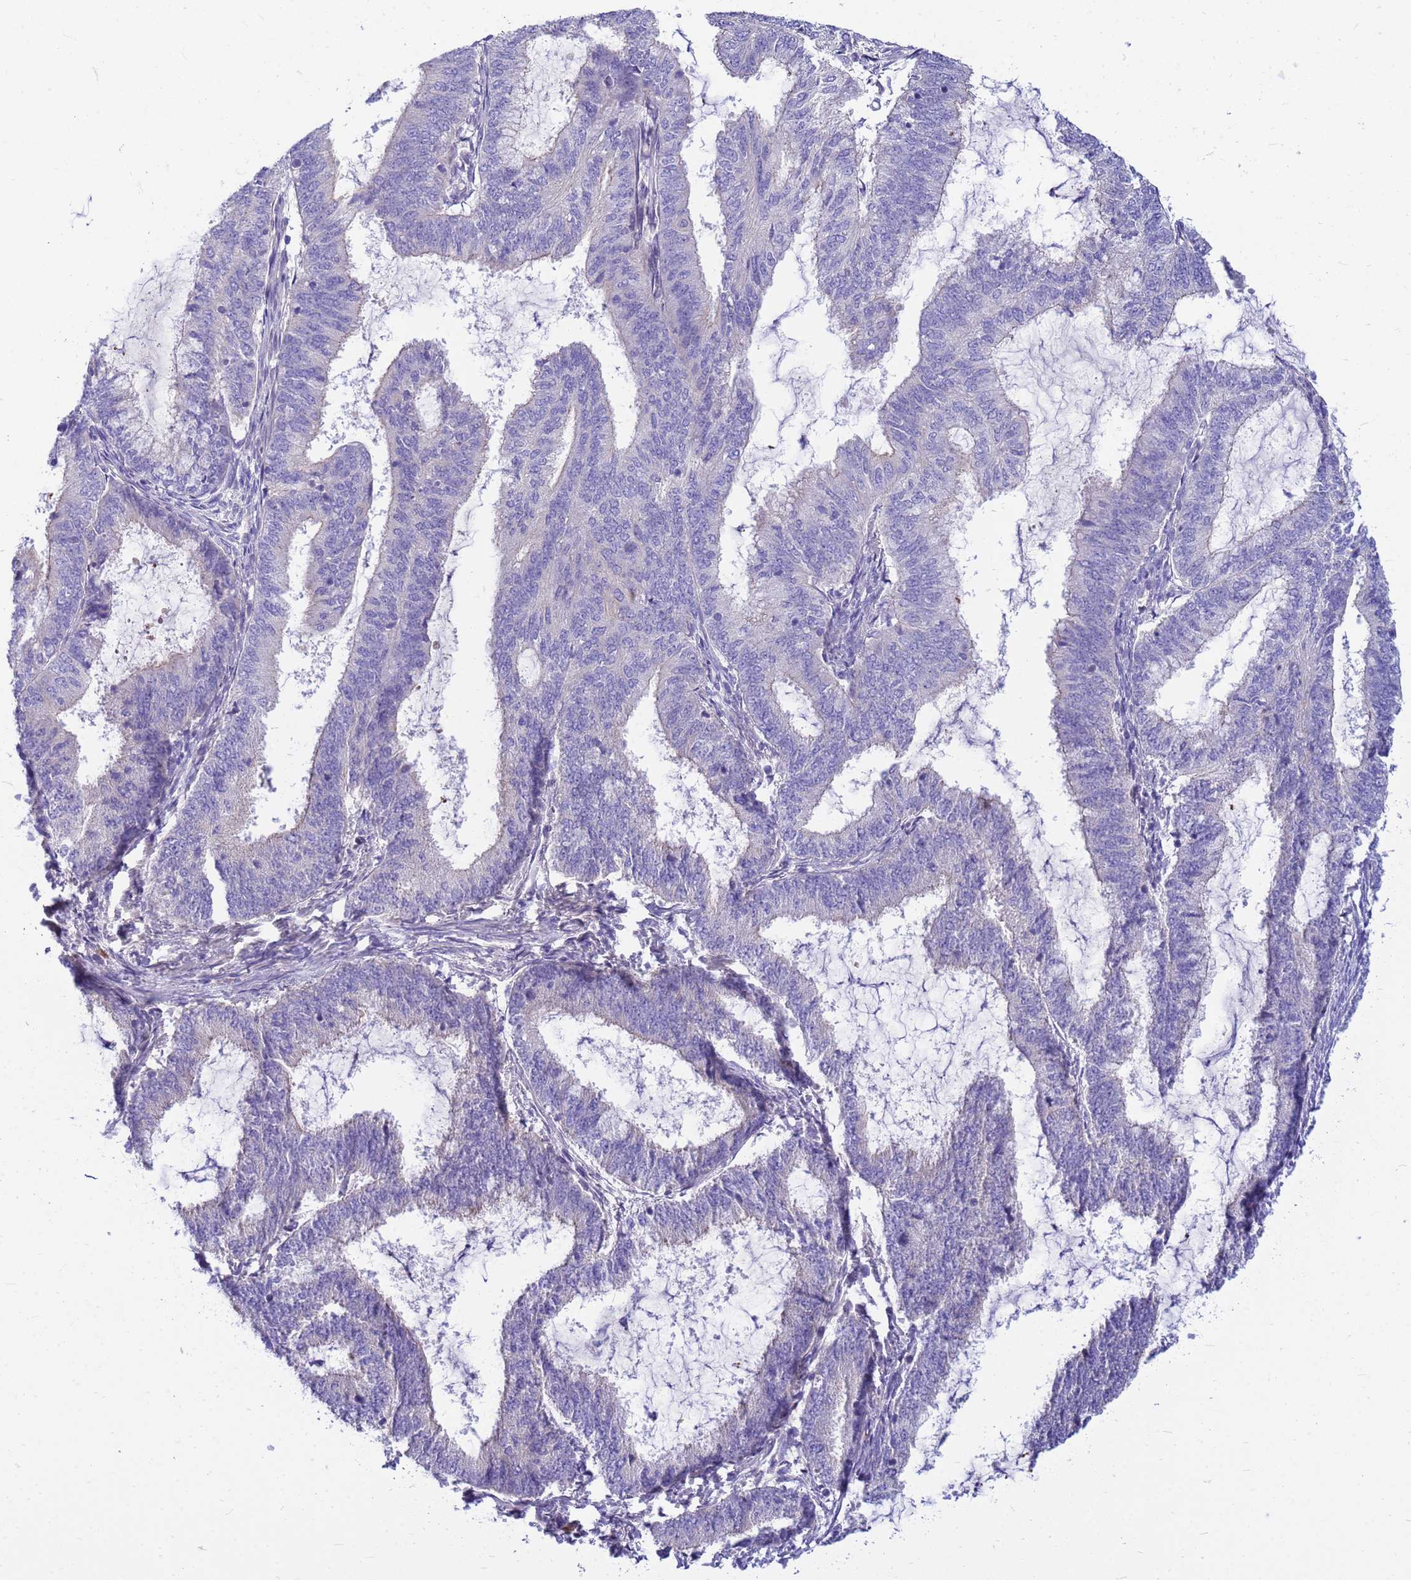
{"staining": {"intensity": "negative", "quantity": "none", "location": "none"}, "tissue": "endometrial cancer", "cell_type": "Tumor cells", "image_type": "cancer", "snomed": [{"axis": "morphology", "description": "Adenocarcinoma, NOS"}, {"axis": "topography", "description": "Endometrium"}], "caption": "A micrograph of human endometrial adenocarcinoma is negative for staining in tumor cells.", "gene": "DPRX", "patient": {"sex": "female", "age": 51}}